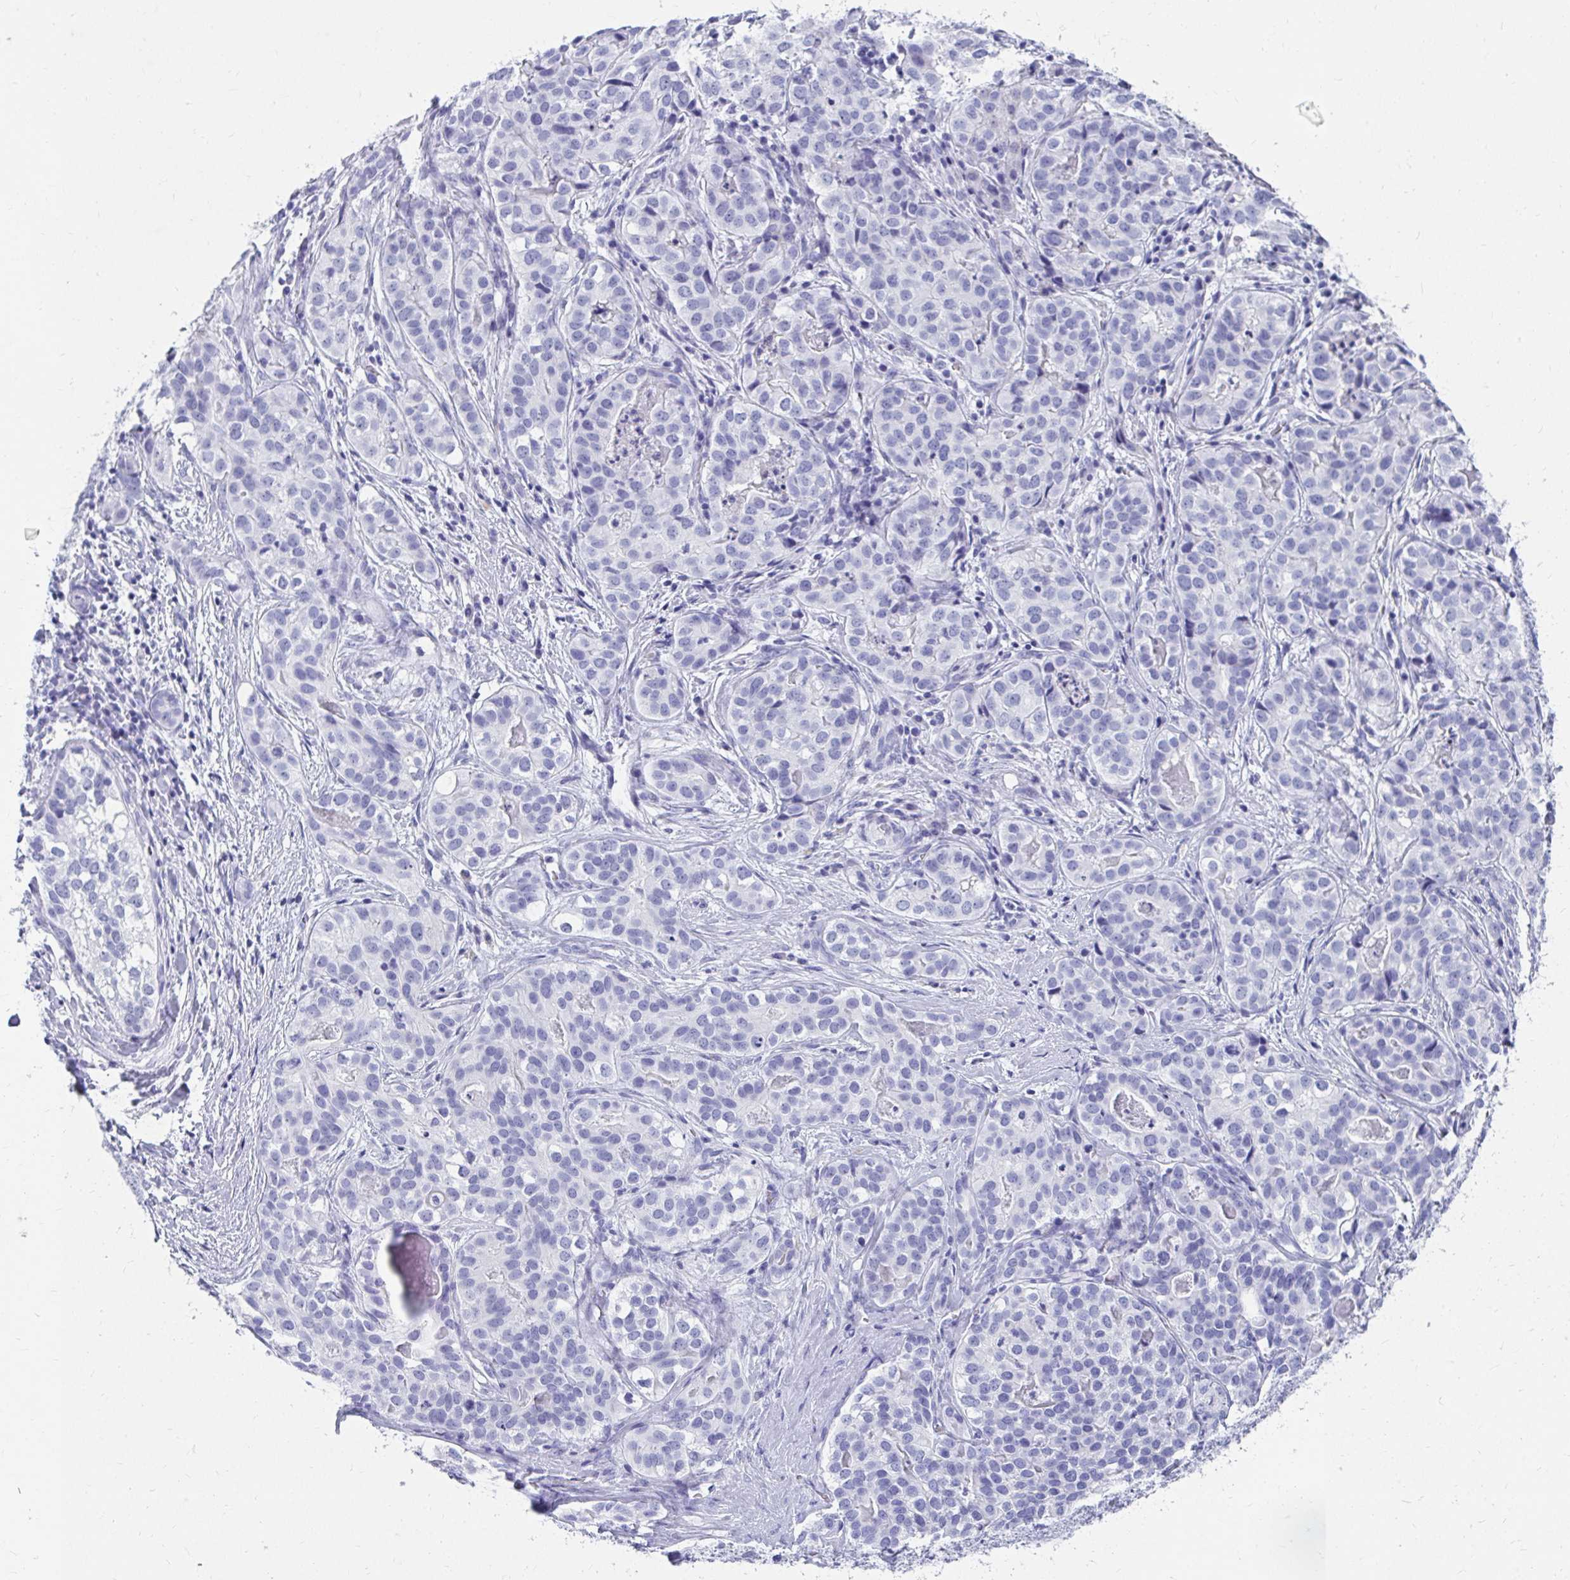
{"staining": {"intensity": "negative", "quantity": "none", "location": "none"}, "tissue": "liver cancer", "cell_type": "Tumor cells", "image_type": "cancer", "snomed": [{"axis": "morphology", "description": "Cholangiocarcinoma"}, {"axis": "topography", "description": "Liver"}], "caption": "Tumor cells are negative for brown protein staining in liver cholangiocarcinoma.", "gene": "DPEP3", "patient": {"sex": "male", "age": 56}}